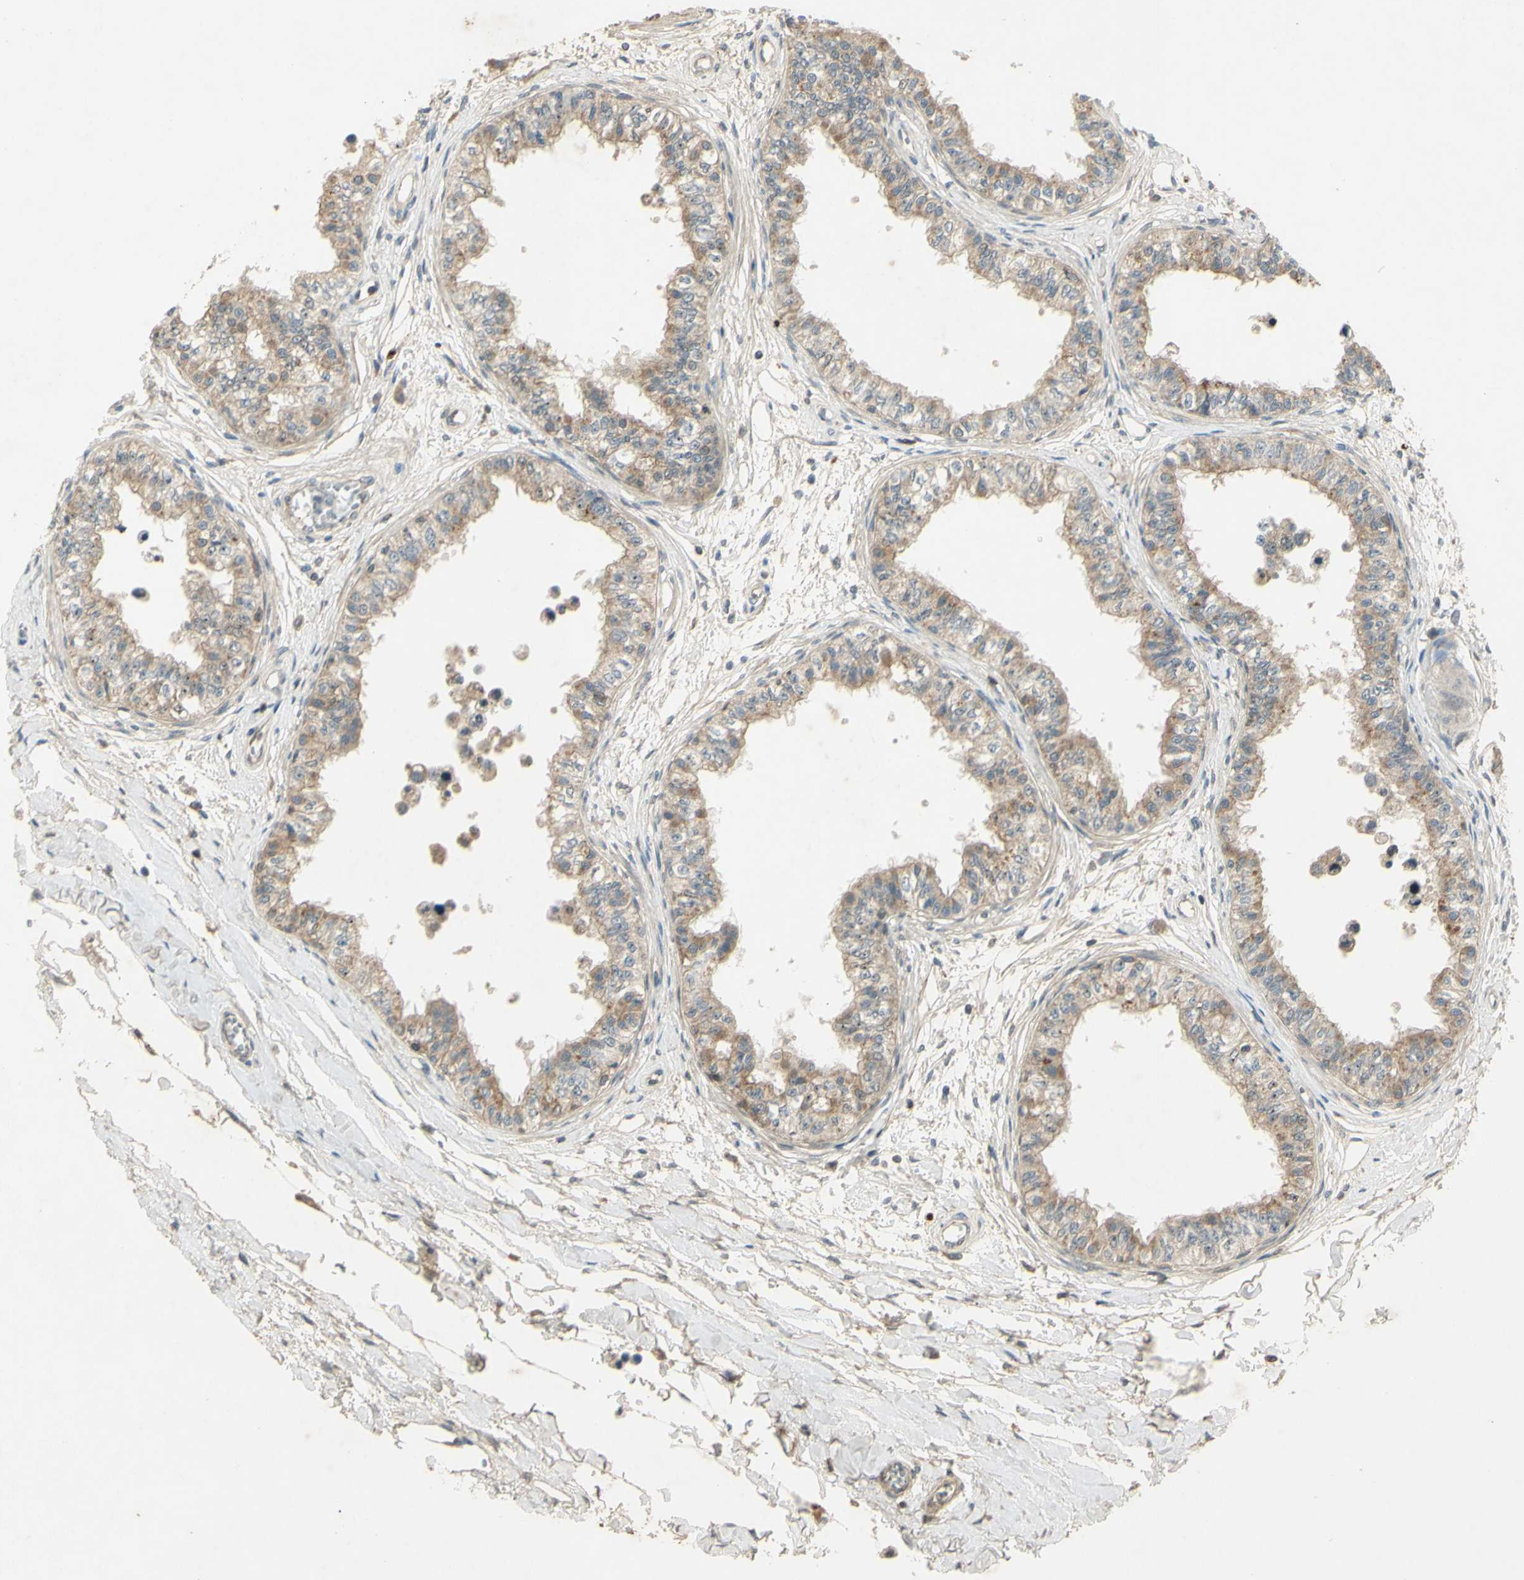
{"staining": {"intensity": "moderate", "quantity": "<25%", "location": "cytoplasmic/membranous"}, "tissue": "epididymis", "cell_type": "Glandular cells", "image_type": "normal", "snomed": [{"axis": "morphology", "description": "Normal tissue, NOS"}, {"axis": "morphology", "description": "Adenocarcinoma, metastatic, NOS"}, {"axis": "topography", "description": "Testis"}, {"axis": "topography", "description": "Epididymis"}], "caption": "An immunohistochemistry photomicrograph of normal tissue is shown. Protein staining in brown highlights moderate cytoplasmic/membranous positivity in epididymis within glandular cells. (Stains: DAB (3,3'-diaminobenzidine) in brown, nuclei in blue, Microscopy: brightfield microscopy at high magnification).", "gene": "RAD18", "patient": {"sex": "male", "age": 26}}